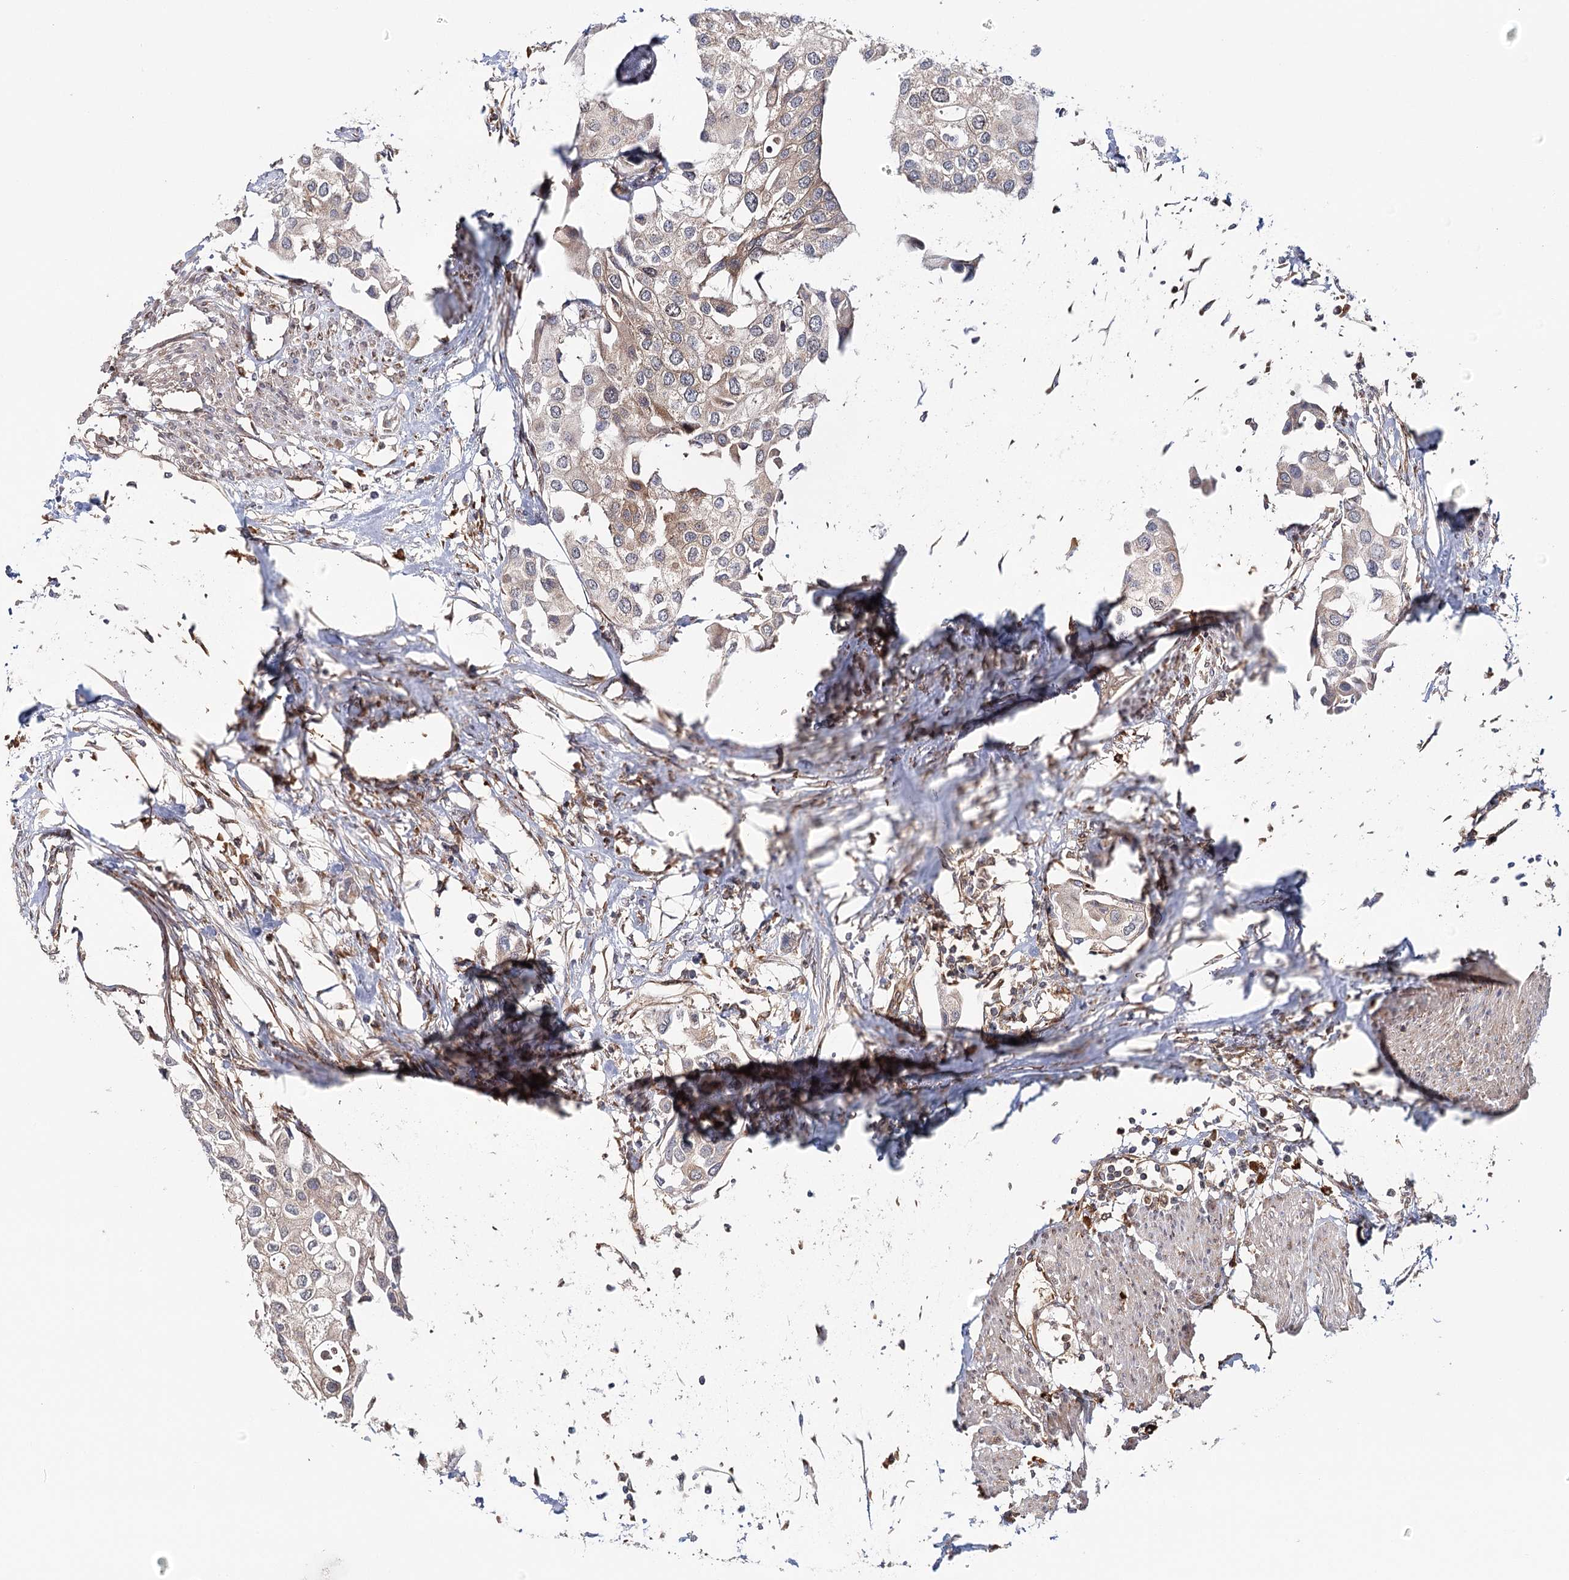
{"staining": {"intensity": "weak", "quantity": ">75%", "location": "cytoplasmic/membranous"}, "tissue": "urothelial cancer", "cell_type": "Tumor cells", "image_type": "cancer", "snomed": [{"axis": "morphology", "description": "Urothelial carcinoma, High grade"}, {"axis": "topography", "description": "Urinary bladder"}], "caption": "IHC staining of high-grade urothelial carcinoma, which shows low levels of weak cytoplasmic/membranous expression in approximately >75% of tumor cells indicating weak cytoplasmic/membranous protein expression. The staining was performed using DAB (3,3'-diaminobenzidine) (brown) for protein detection and nuclei were counterstained in hematoxylin (blue).", "gene": "MKNK1", "patient": {"sex": "male", "age": 64}}